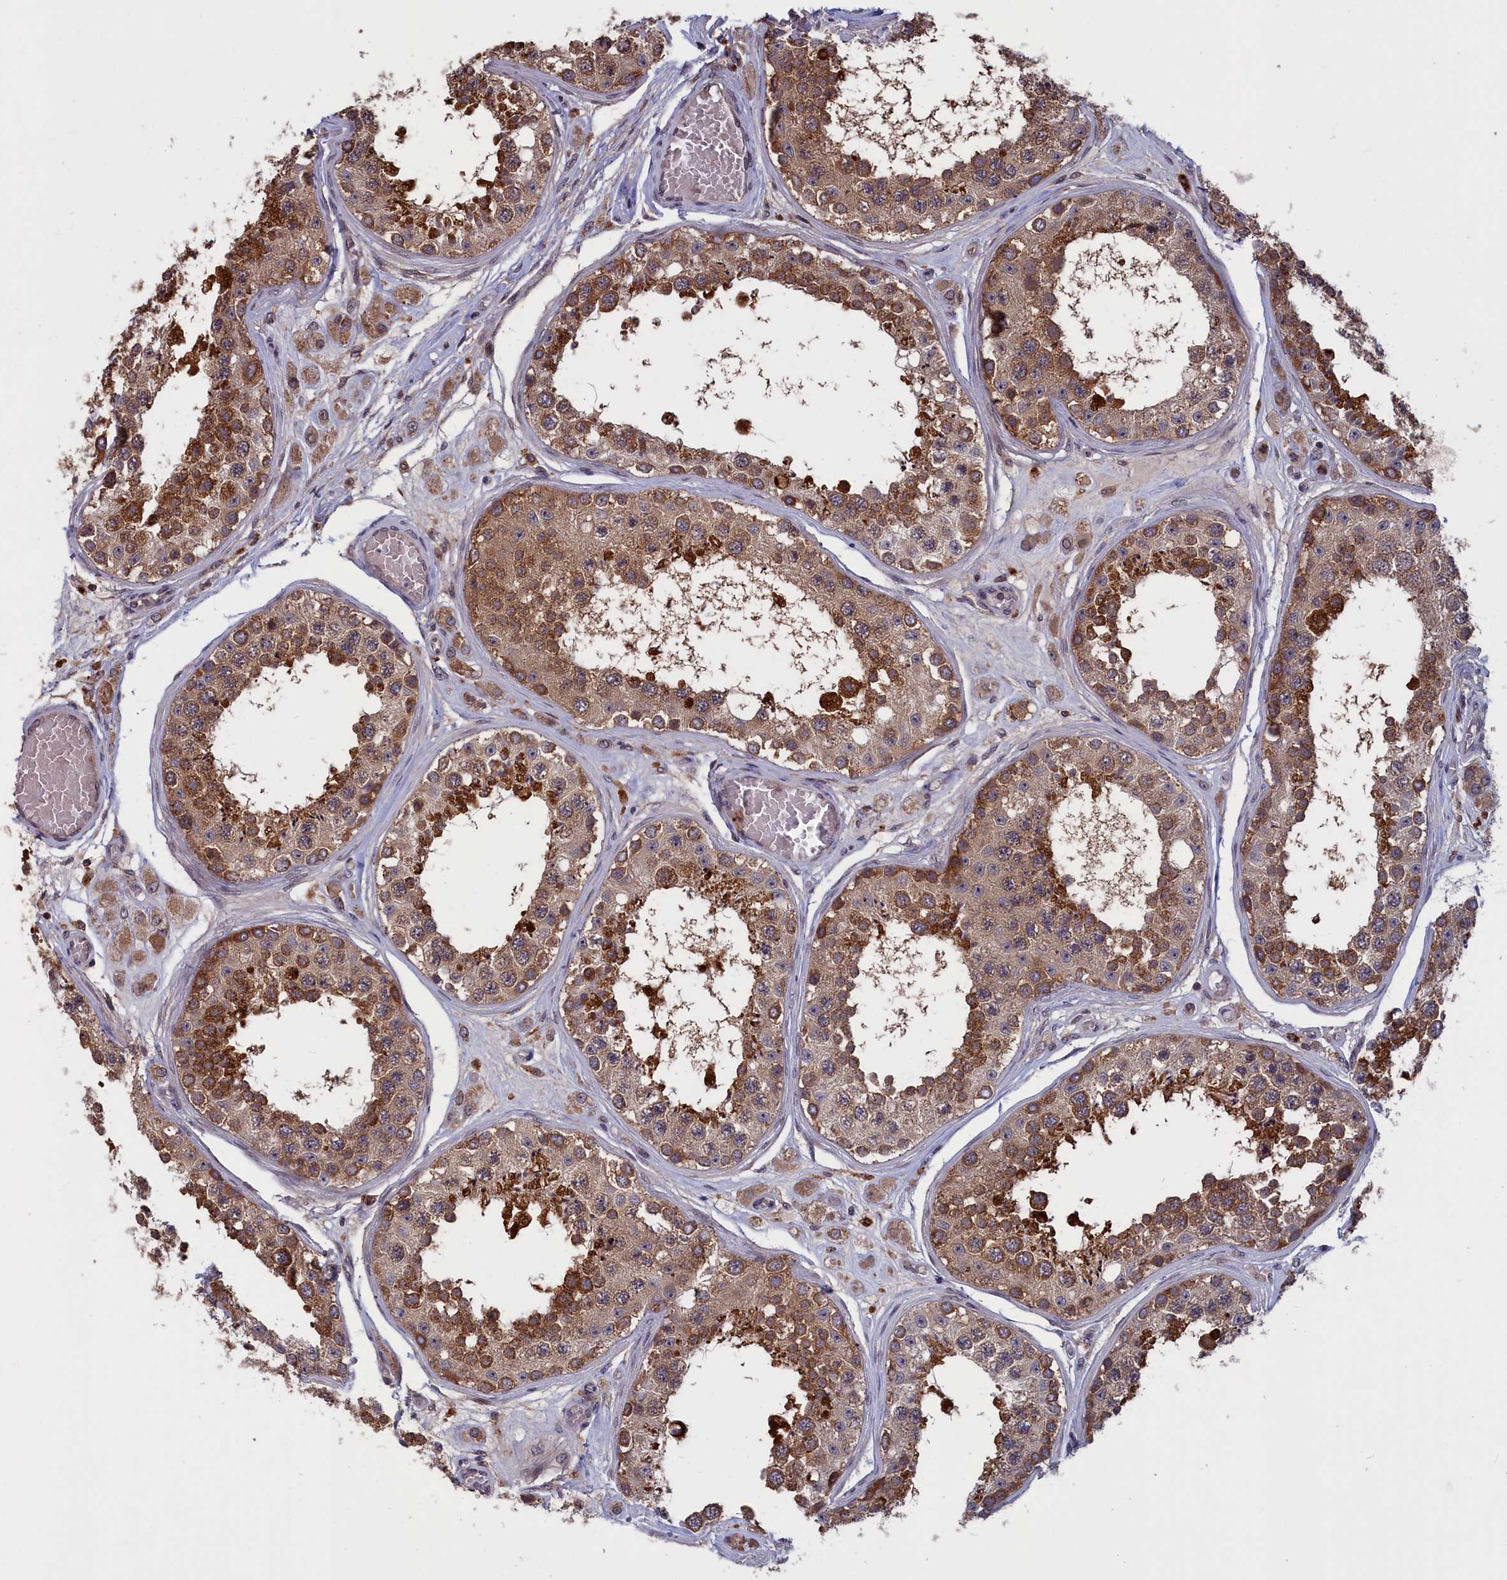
{"staining": {"intensity": "moderate", "quantity": ">75%", "location": "cytoplasmic/membranous"}, "tissue": "testis", "cell_type": "Cells in seminiferous ducts", "image_type": "normal", "snomed": [{"axis": "morphology", "description": "Normal tissue, NOS"}, {"axis": "topography", "description": "Testis"}], "caption": "Cells in seminiferous ducts demonstrate moderate cytoplasmic/membranous staining in about >75% of cells in normal testis.", "gene": "CACTIN", "patient": {"sex": "male", "age": 25}}